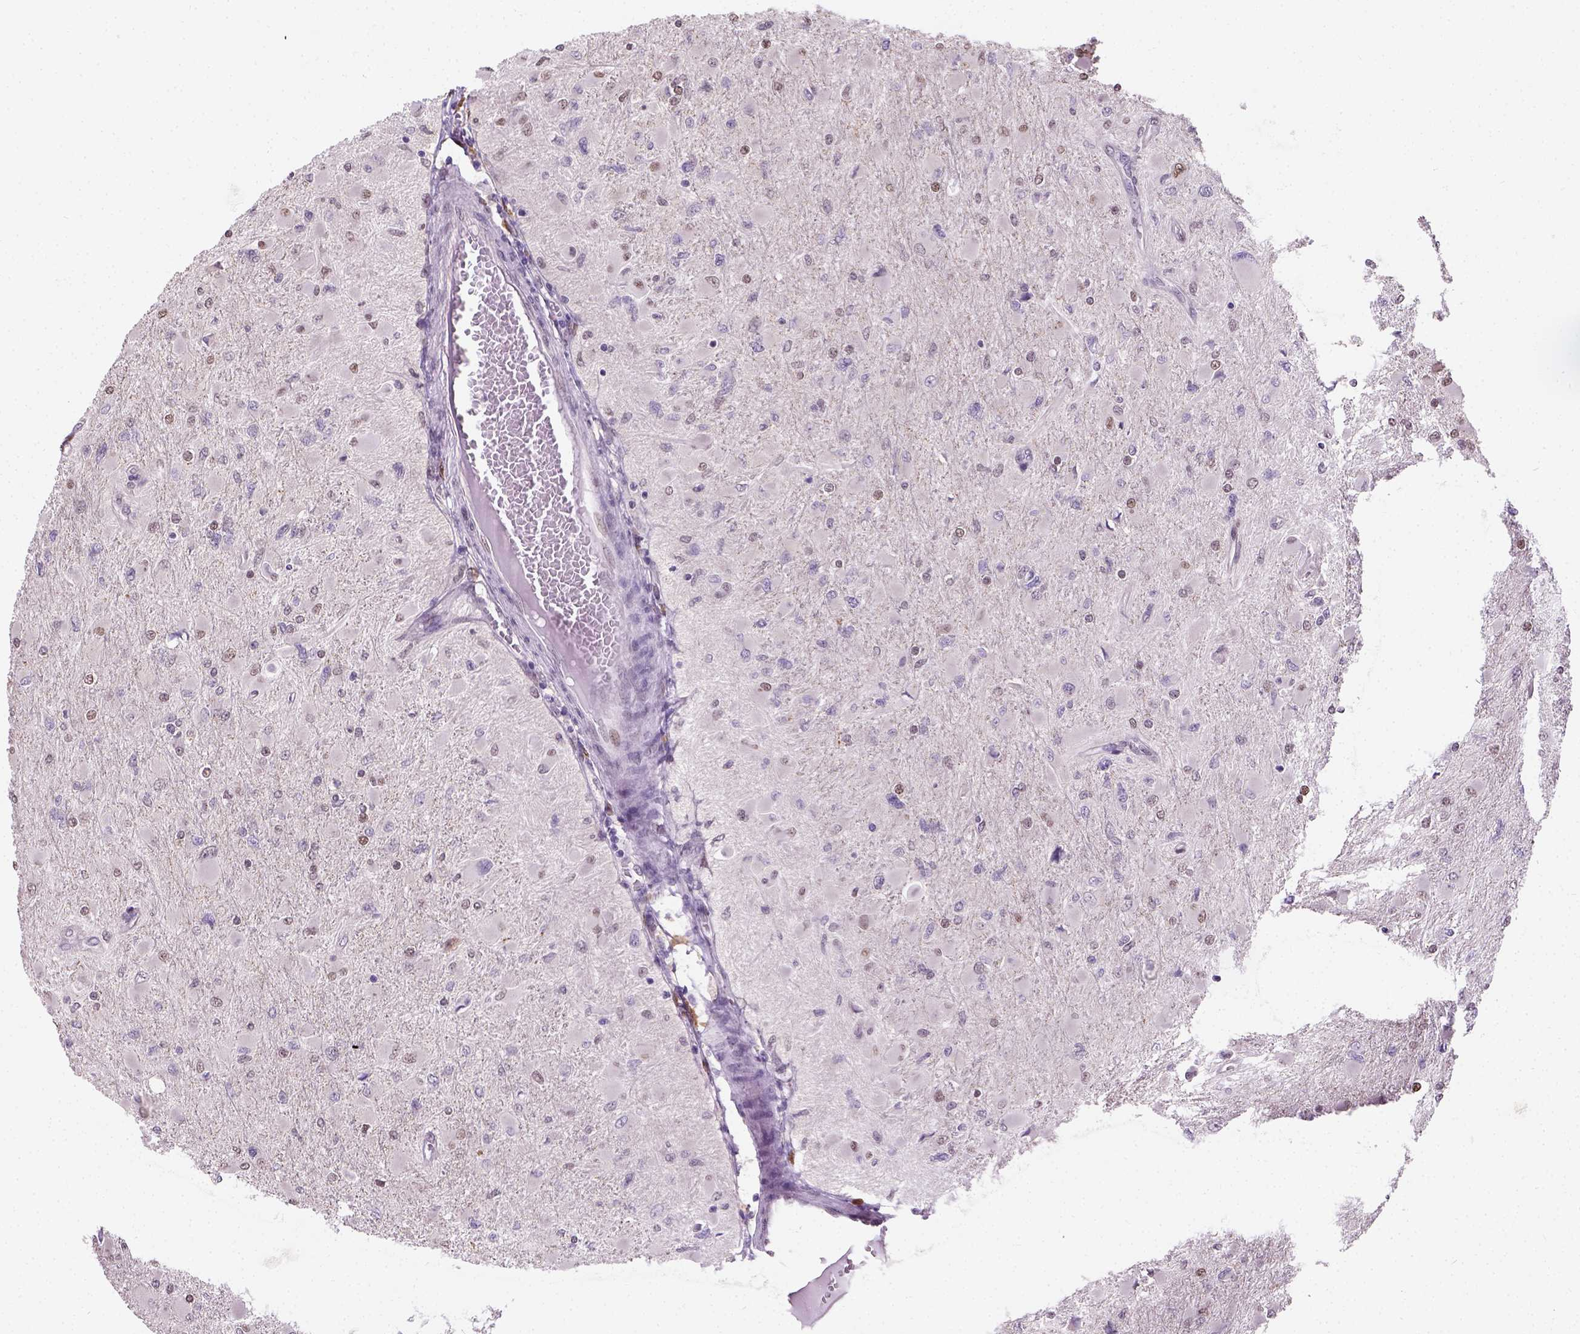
{"staining": {"intensity": "weak", "quantity": "25%-75%", "location": "nuclear"}, "tissue": "glioma", "cell_type": "Tumor cells", "image_type": "cancer", "snomed": [{"axis": "morphology", "description": "Glioma, malignant, High grade"}, {"axis": "topography", "description": "Cerebral cortex"}], "caption": "Human high-grade glioma (malignant) stained with a protein marker shows weak staining in tumor cells.", "gene": "C1orf112", "patient": {"sex": "female", "age": 36}}